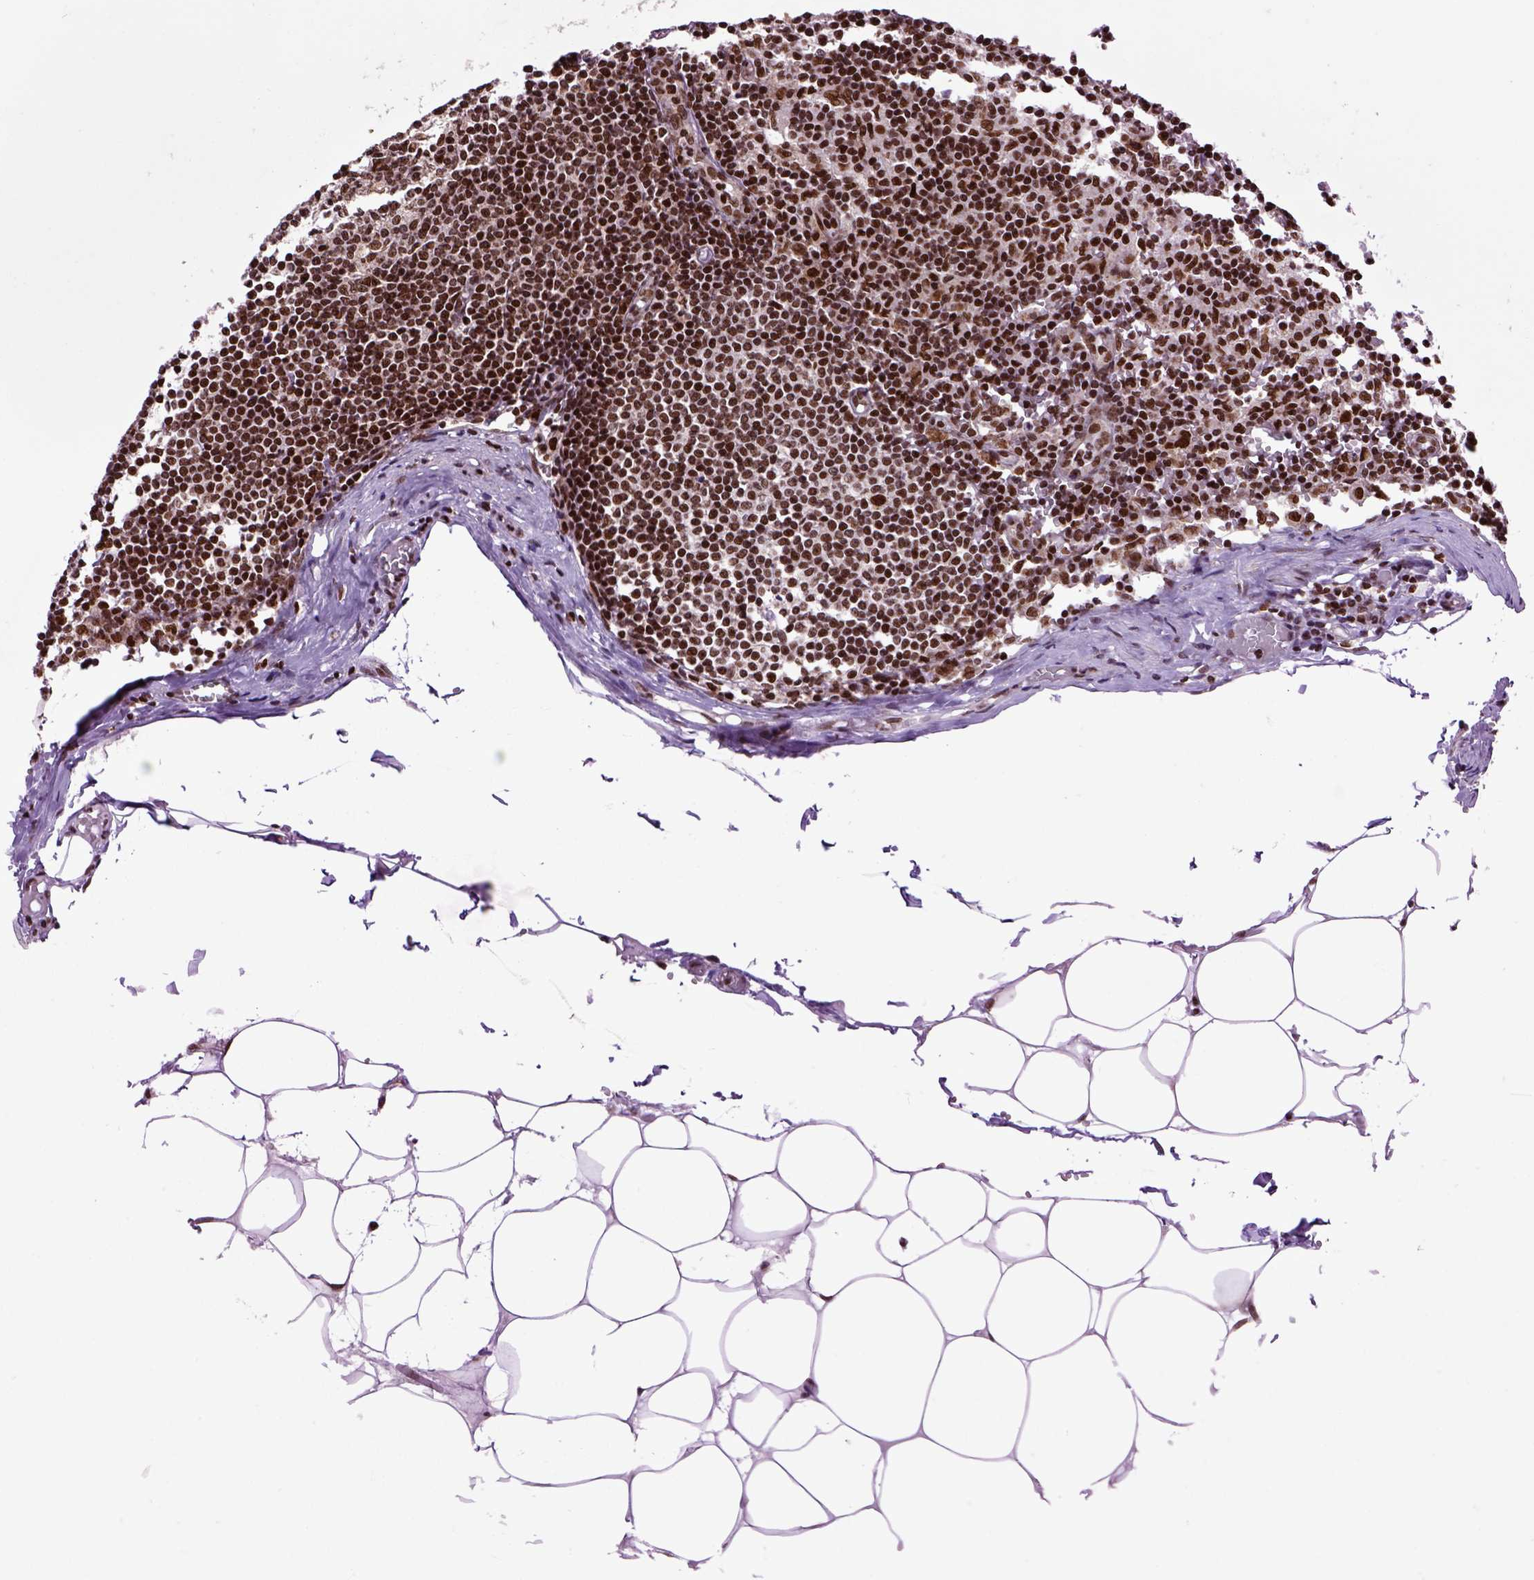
{"staining": {"intensity": "strong", "quantity": ">75%", "location": "nuclear"}, "tissue": "lymph node", "cell_type": "Germinal center cells", "image_type": "normal", "snomed": [{"axis": "morphology", "description": "Normal tissue, NOS"}, {"axis": "topography", "description": "Lymph node"}], "caption": "High-power microscopy captured an IHC photomicrograph of unremarkable lymph node, revealing strong nuclear staining in about >75% of germinal center cells. Using DAB (3,3'-diaminobenzidine) (brown) and hematoxylin (blue) stains, captured at high magnification using brightfield microscopy.", "gene": "CELF1", "patient": {"sex": "female", "age": 69}}